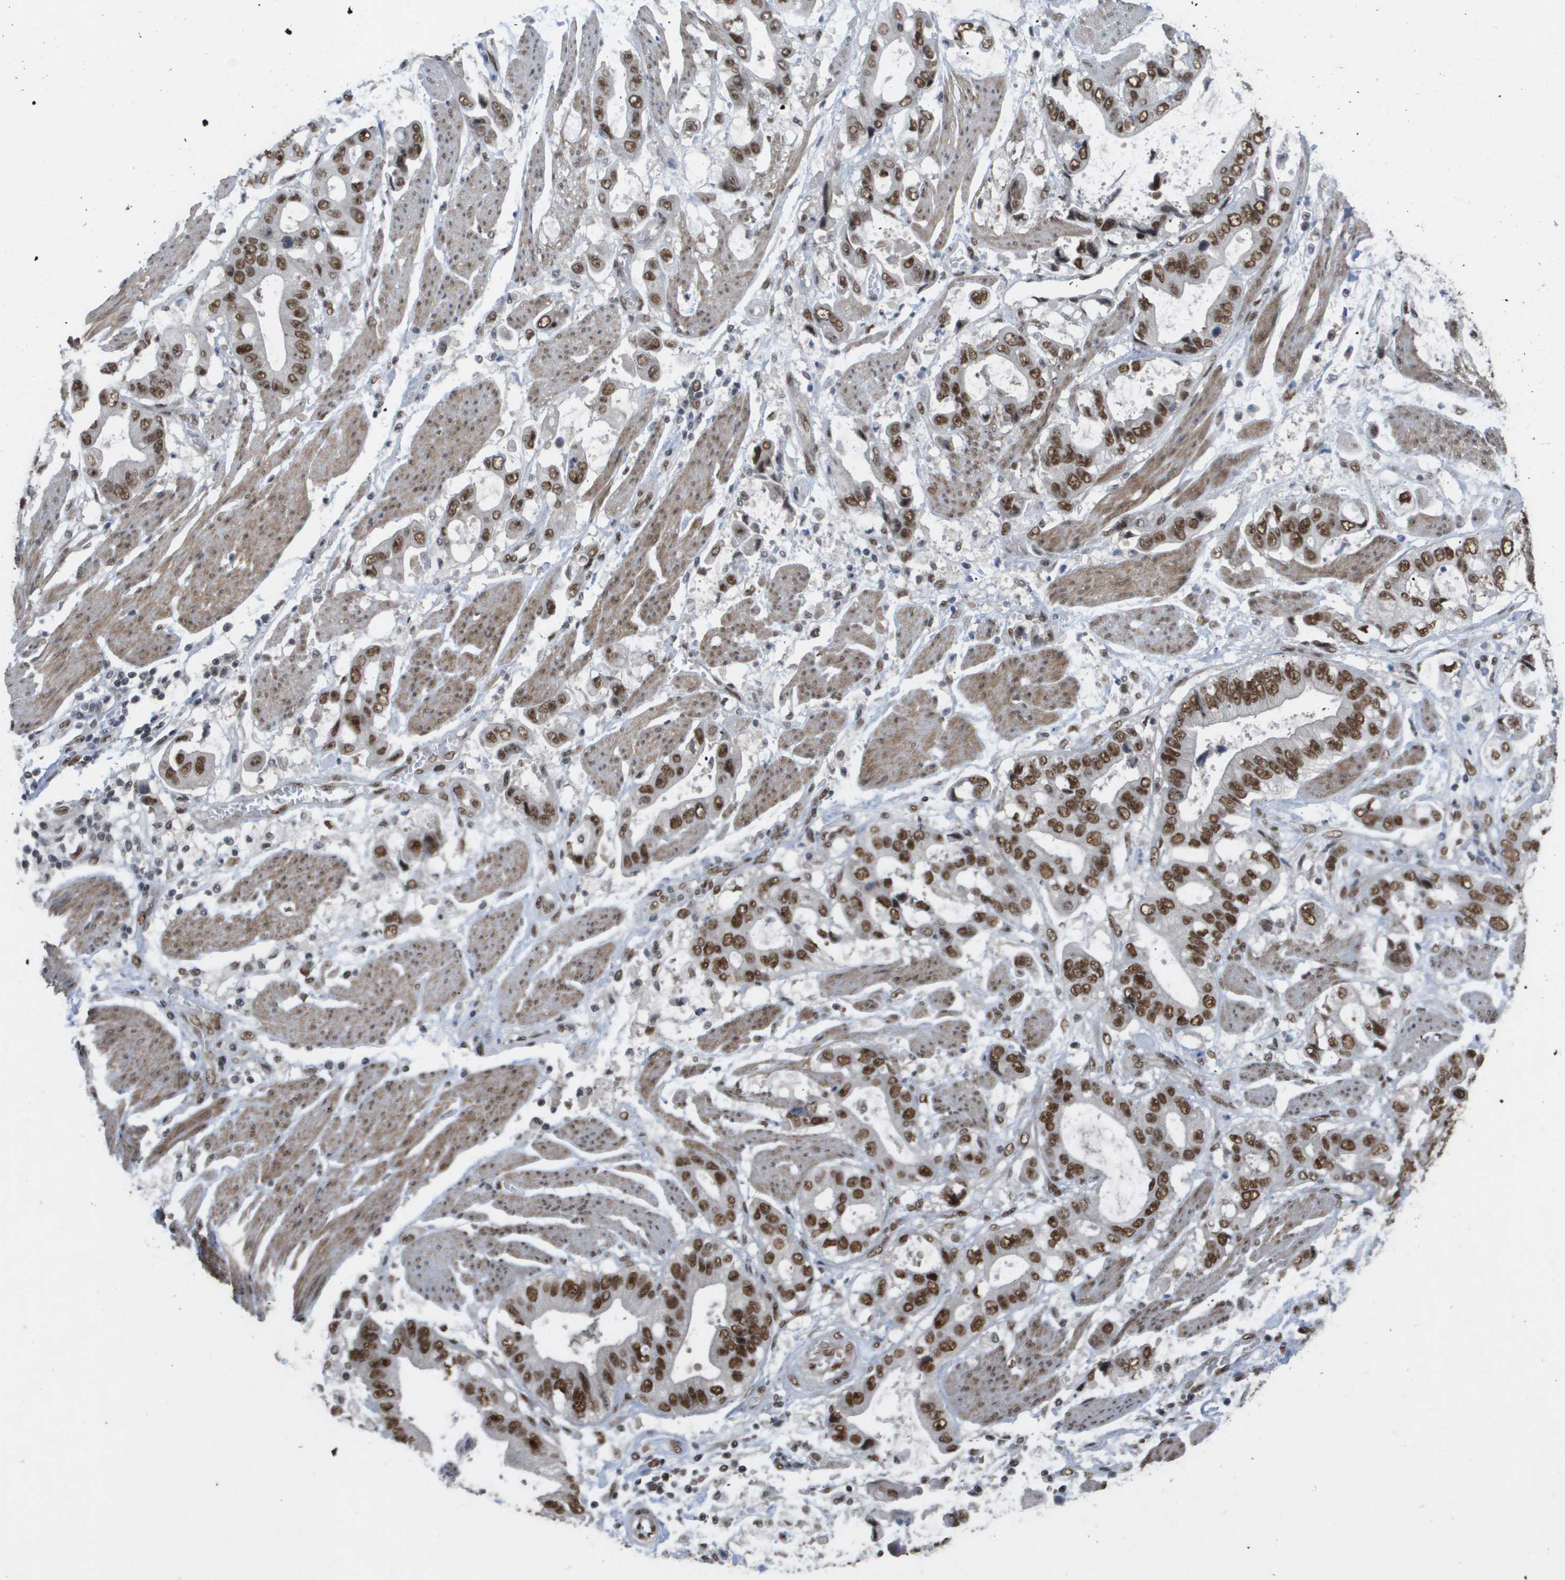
{"staining": {"intensity": "strong", "quantity": ">75%", "location": "nuclear"}, "tissue": "stomach cancer", "cell_type": "Tumor cells", "image_type": "cancer", "snomed": [{"axis": "morphology", "description": "Normal tissue, NOS"}, {"axis": "morphology", "description": "Adenocarcinoma, NOS"}, {"axis": "topography", "description": "Stomach"}], "caption": "This image shows IHC staining of human adenocarcinoma (stomach), with high strong nuclear staining in about >75% of tumor cells.", "gene": "CDT1", "patient": {"sex": "male", "age": 62}}